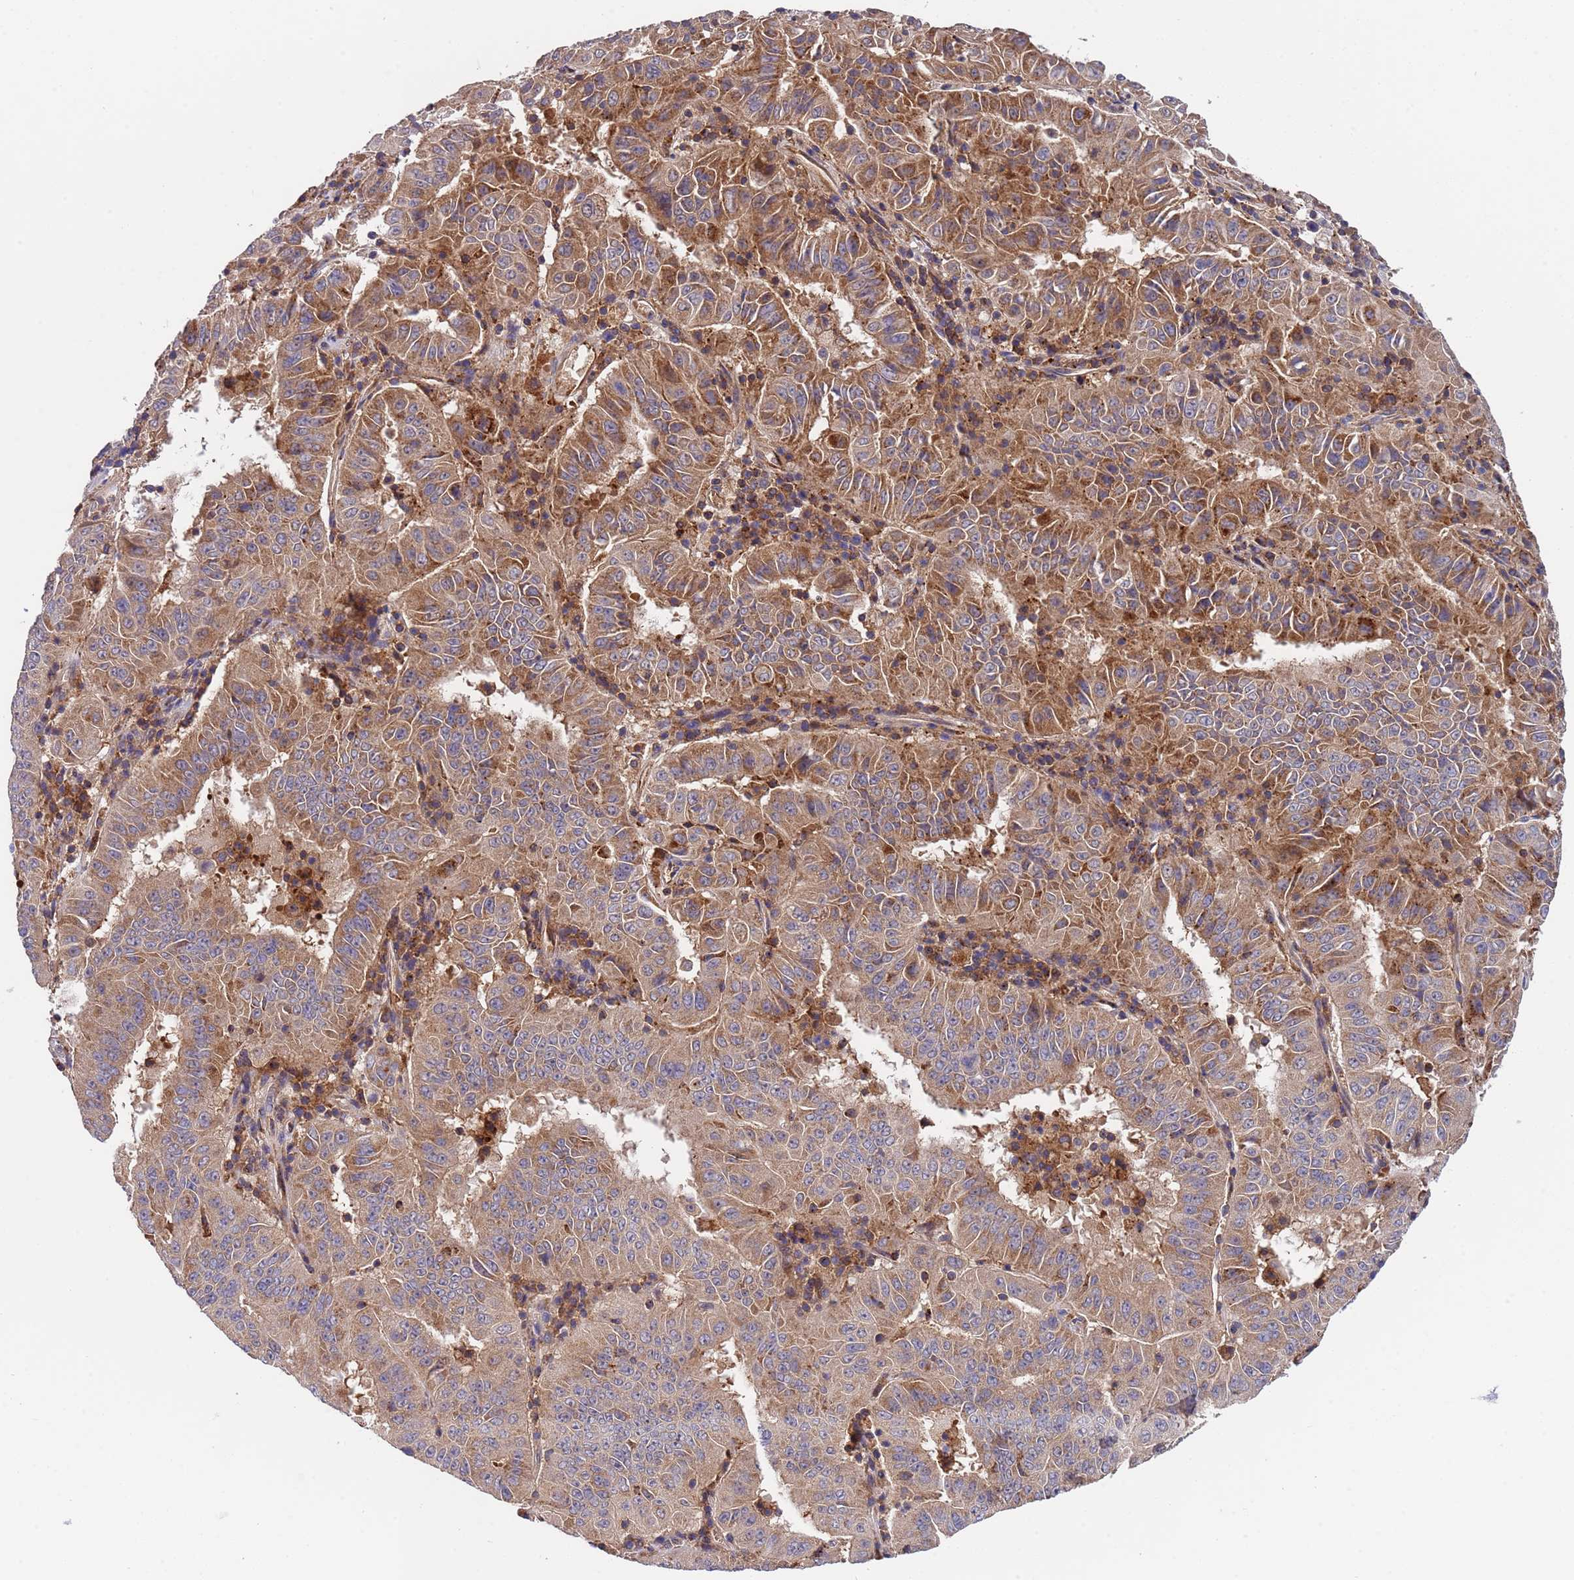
{"staining": {"intensity": "moderate", "quantity": "25%-75%", "location": "cytoplasmic/membranous"}, "tissue": "pancreatic cancer", "cell_type": "Tumor cells", "image_type": "cancer", "snomed": [{"axis": "morphology", "description": "Adenocarcinoma, NOS"}, {"axis": "topography", "description": "Pancreas"}], "caption": "Immunohistochemistry (IHC) image of neoplastic tissue: human pancreatic cancer (adenocarcinoma) stained using immunohistochemistry exhibits medium levels of moderate protein expression localized specifically in the cytoplasmic/membranous of tumor cells, appearing as a cytoplasmic/membranous brown color.", "gene": "PARP16", "patient": {"sex": "male", "age": 63}}